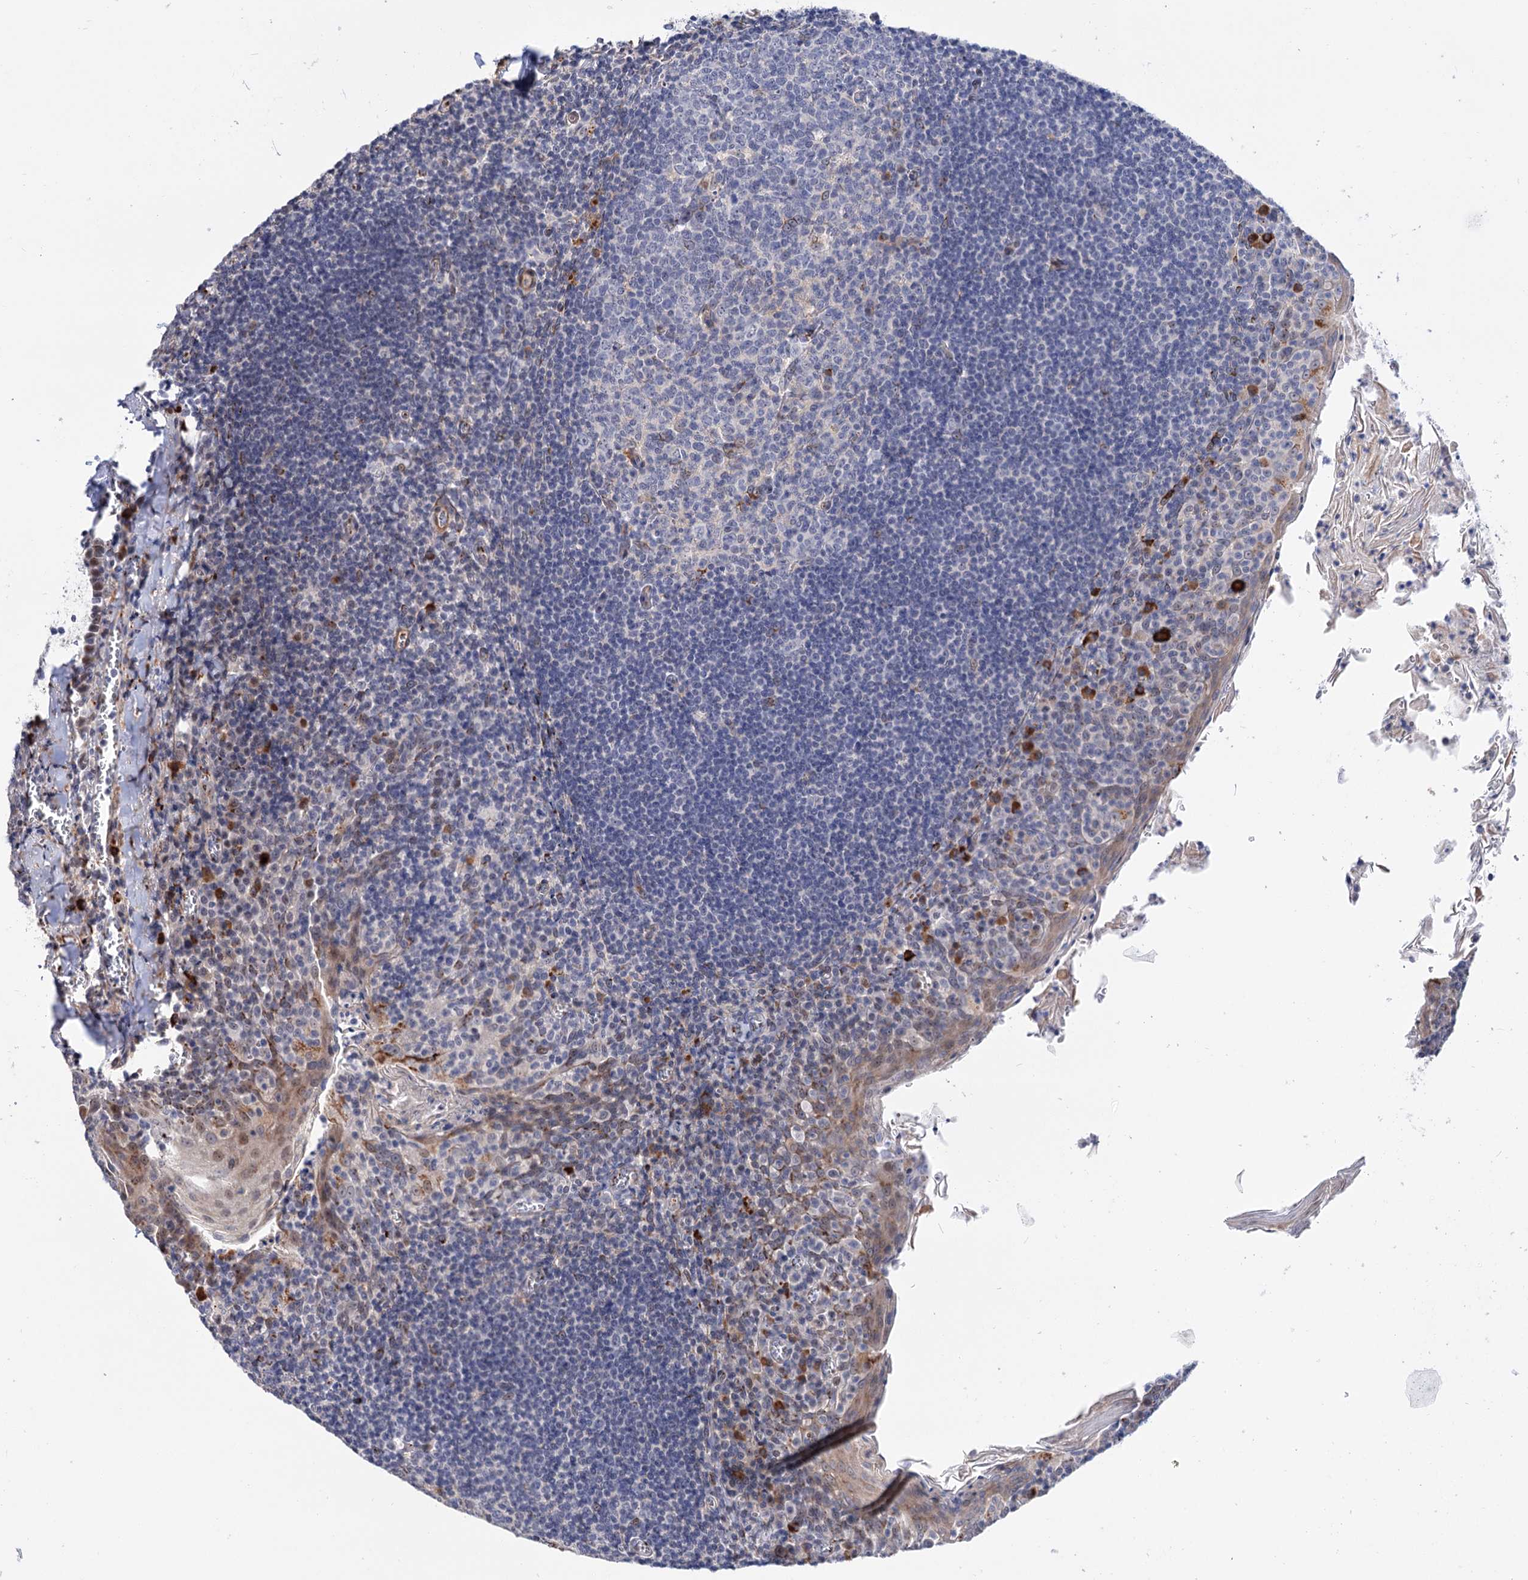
{"staining": {"intensity": "strong", "quantity": "<25%", "location": "cytoplasmic/membranous"}, "tissue": "tonsil", "cell_type": "Germinal center cells", "image_type": "normal", "snomed": [{"axis": "morphology", "description": "Normal tissue, NOS"}, {"axis": "topography", "description": "Tonsil"}], "caption": "Benign tonsil was stained to show a protein in brown. There is medium levels of strong cytoplasmic/membranous expression in approximately <25% of germinal center cells.", "gene": "C11orf96", "patient": {"sex": "male", "age": 27}}